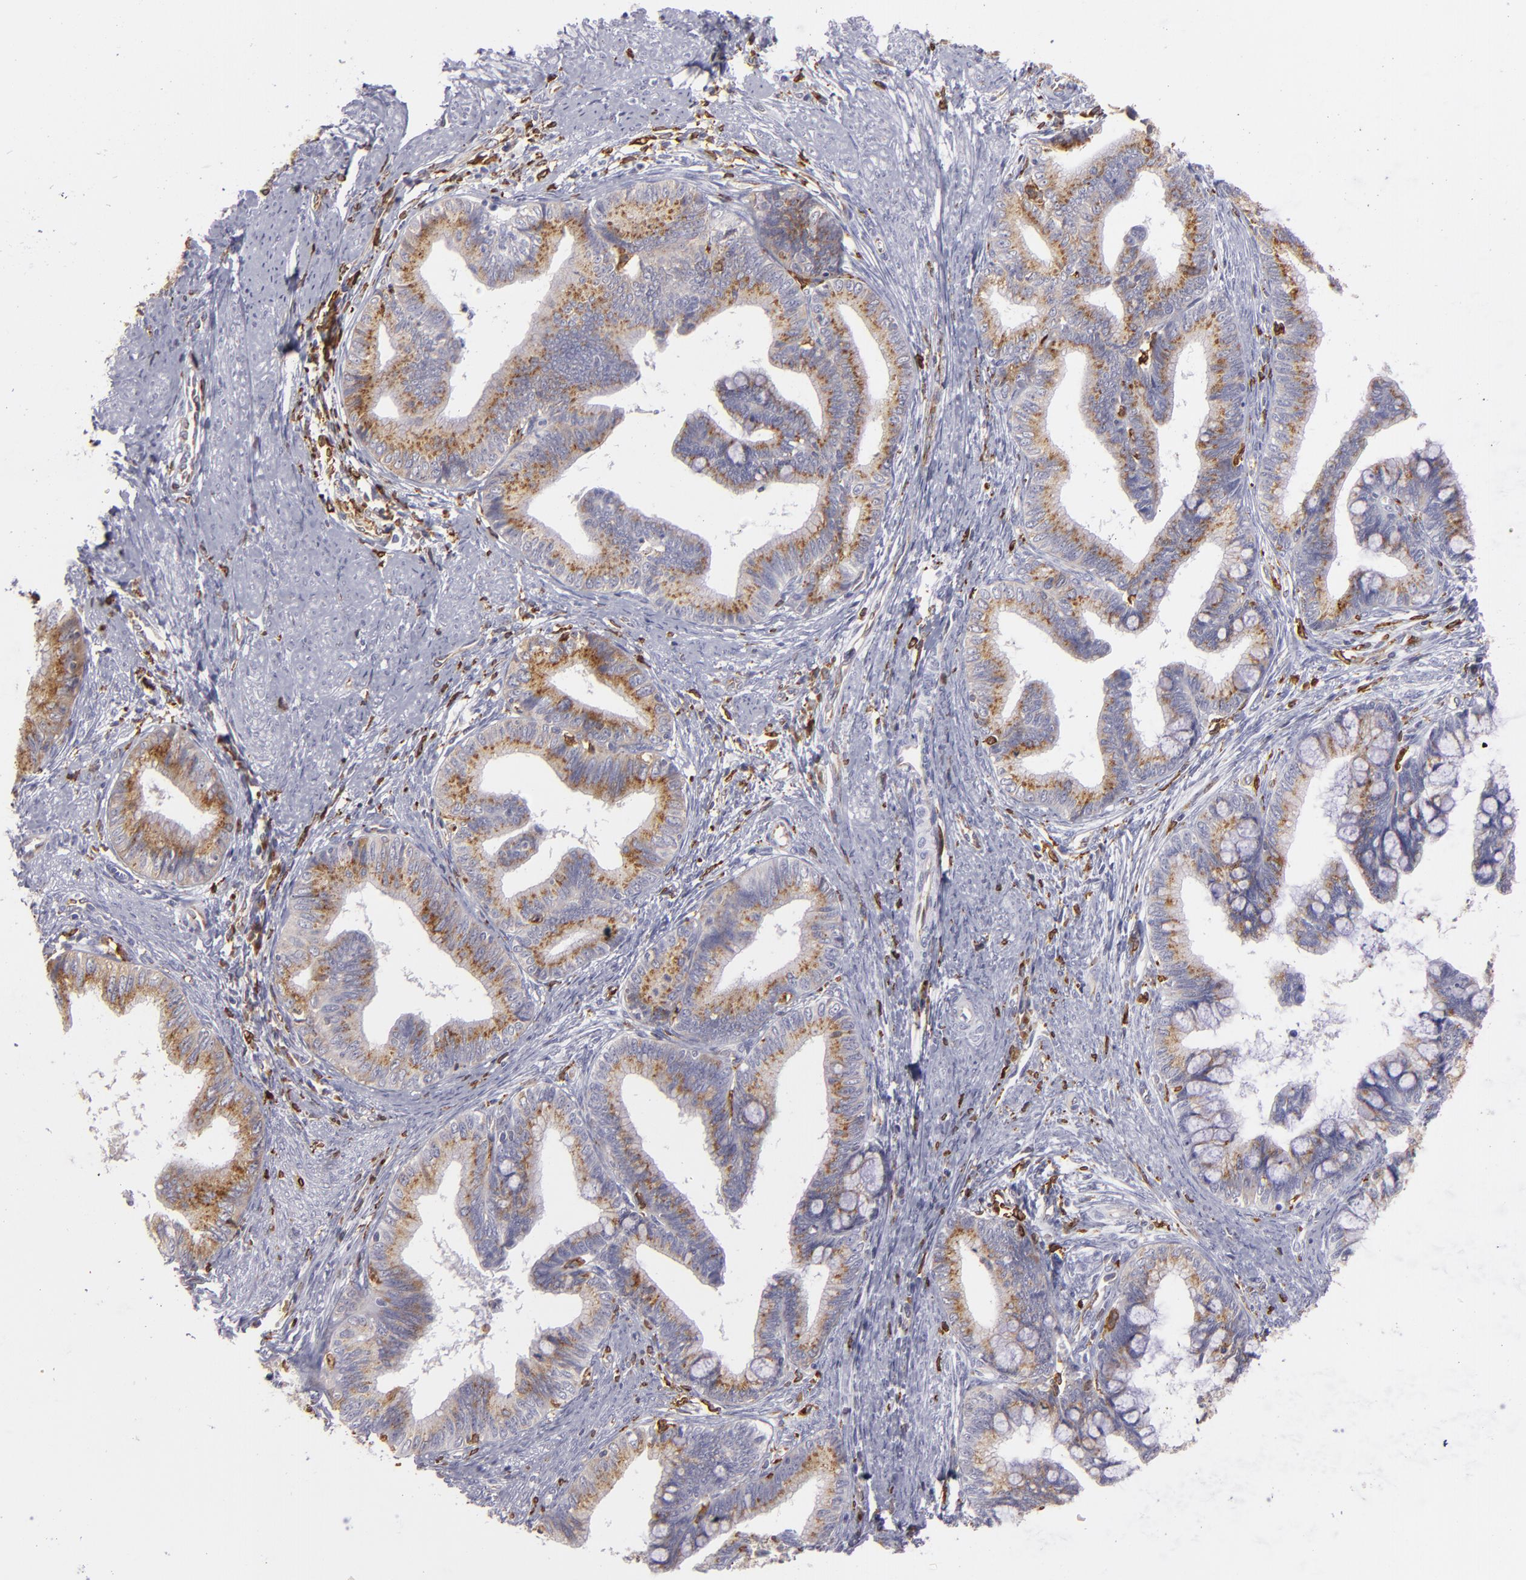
{"staining": {"intensity": "moderate", "quantity": "25%-75%", "location": "cytoplasmic/membranous"}, "tissue": "cervical cancer", "cell_type": "Tumor cells", "image_type": "cancer", "snomed": [{"axis": "morphology", "description": "Adenocarcinoma, NOS"}, {"axis": "topography", "description": "Cervix"}], "caption": "Approximately 25%-75% of tumor cells in cervical cancer exhibit moderate cytoplasmic/membranous protein positivity as visualized by brown immunohistochemical staining.", "gene": "CD74", "patient": {"sex": "female", "age": 36}}